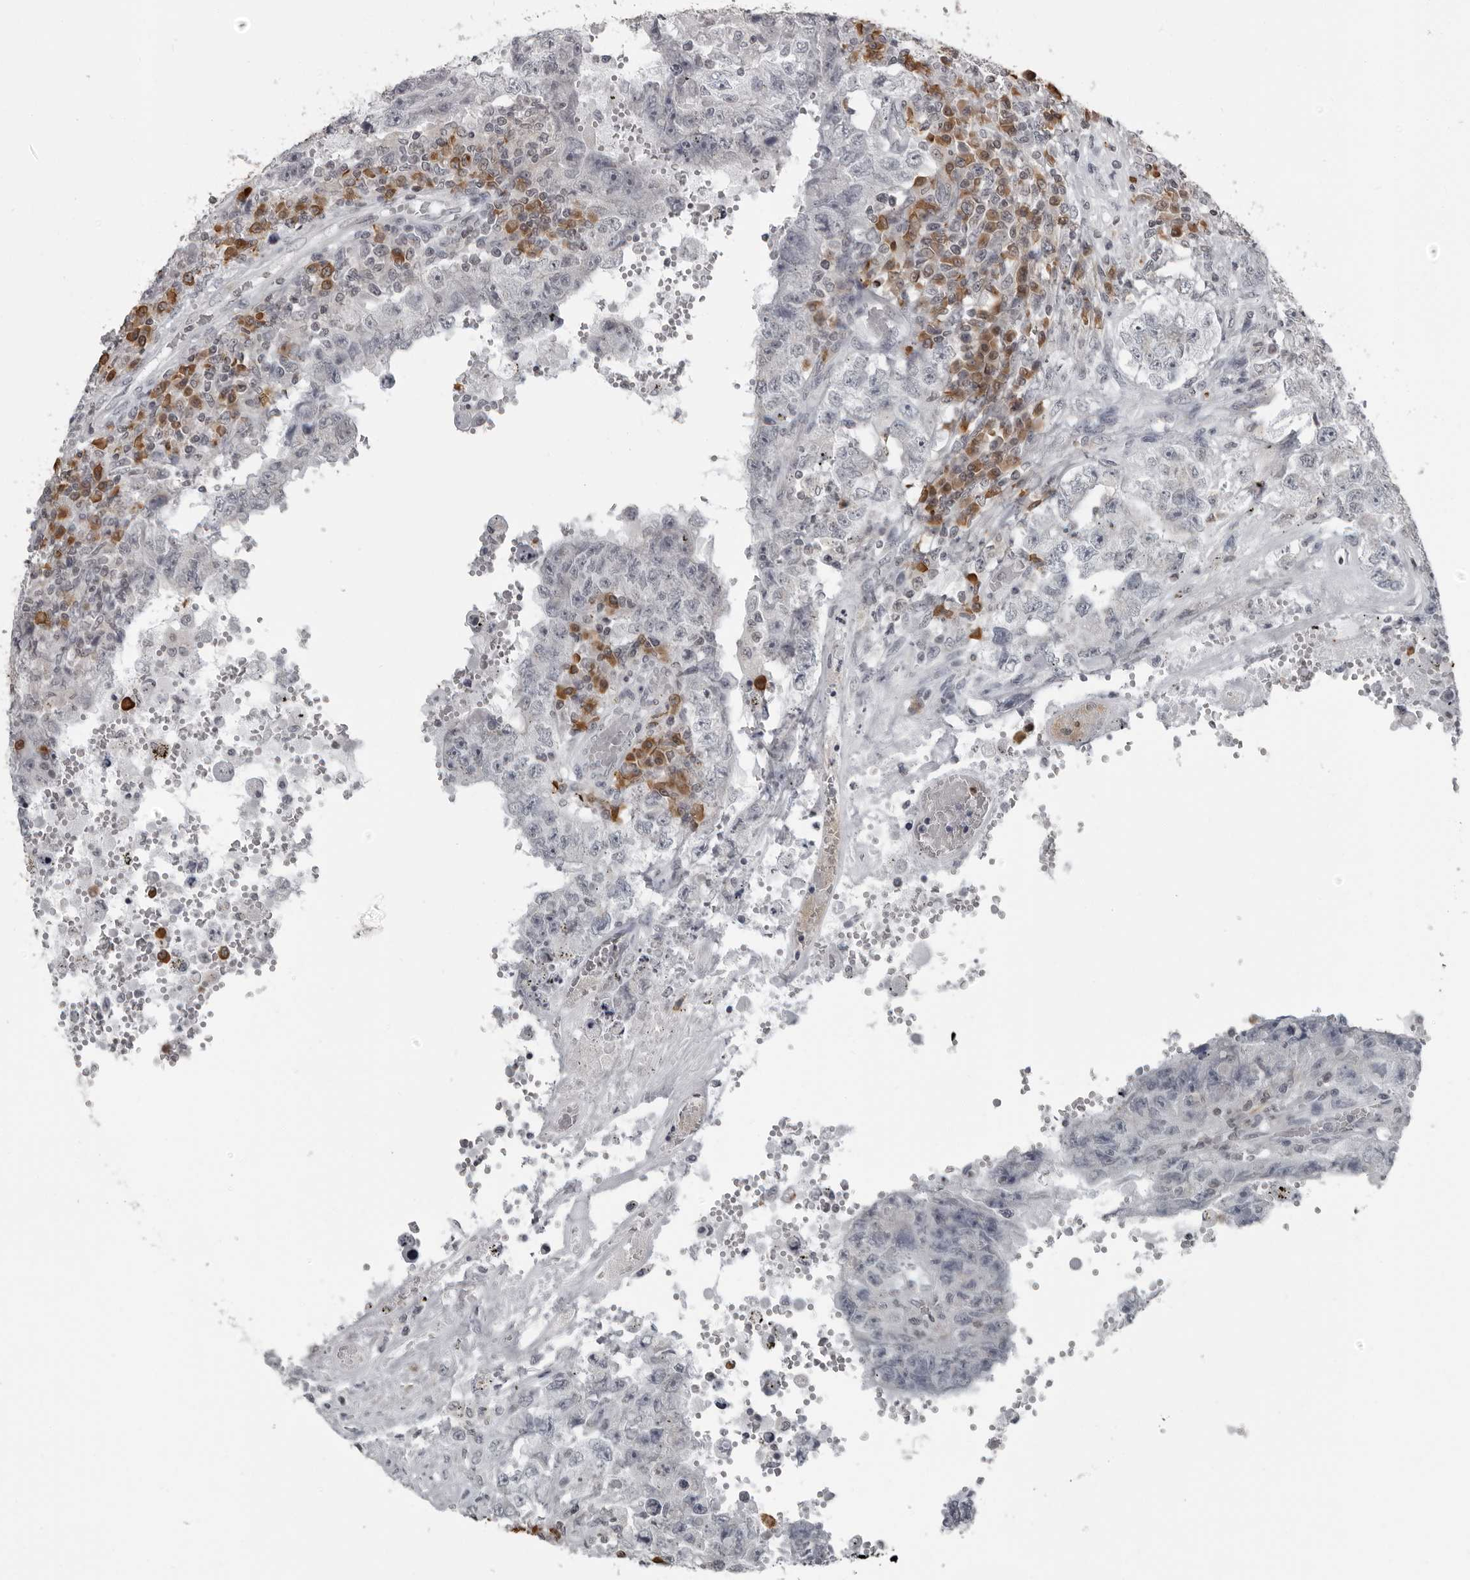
{"staining": {"intensity": "negative", "quantity": "none", "location": "none"}, "tissue": "testis cancer", "cell_type": "Tumor cells", "image_type": "cancer", "snomed": [{"axis": "morphology", "description": "Carcinoma, Embryonal, NOS"}, {"axis": "topography", "description": "Testis"}], "caption": "Image shows no significant protein staining in tumor cells of embryonal carcinoma (testis). (DAB (3,3'-diaminobenzidine) immunohistochemistry with hematoxylin counter stain).", "gene": "RTCA", "patient": {"sex": "male", "age": 26}}